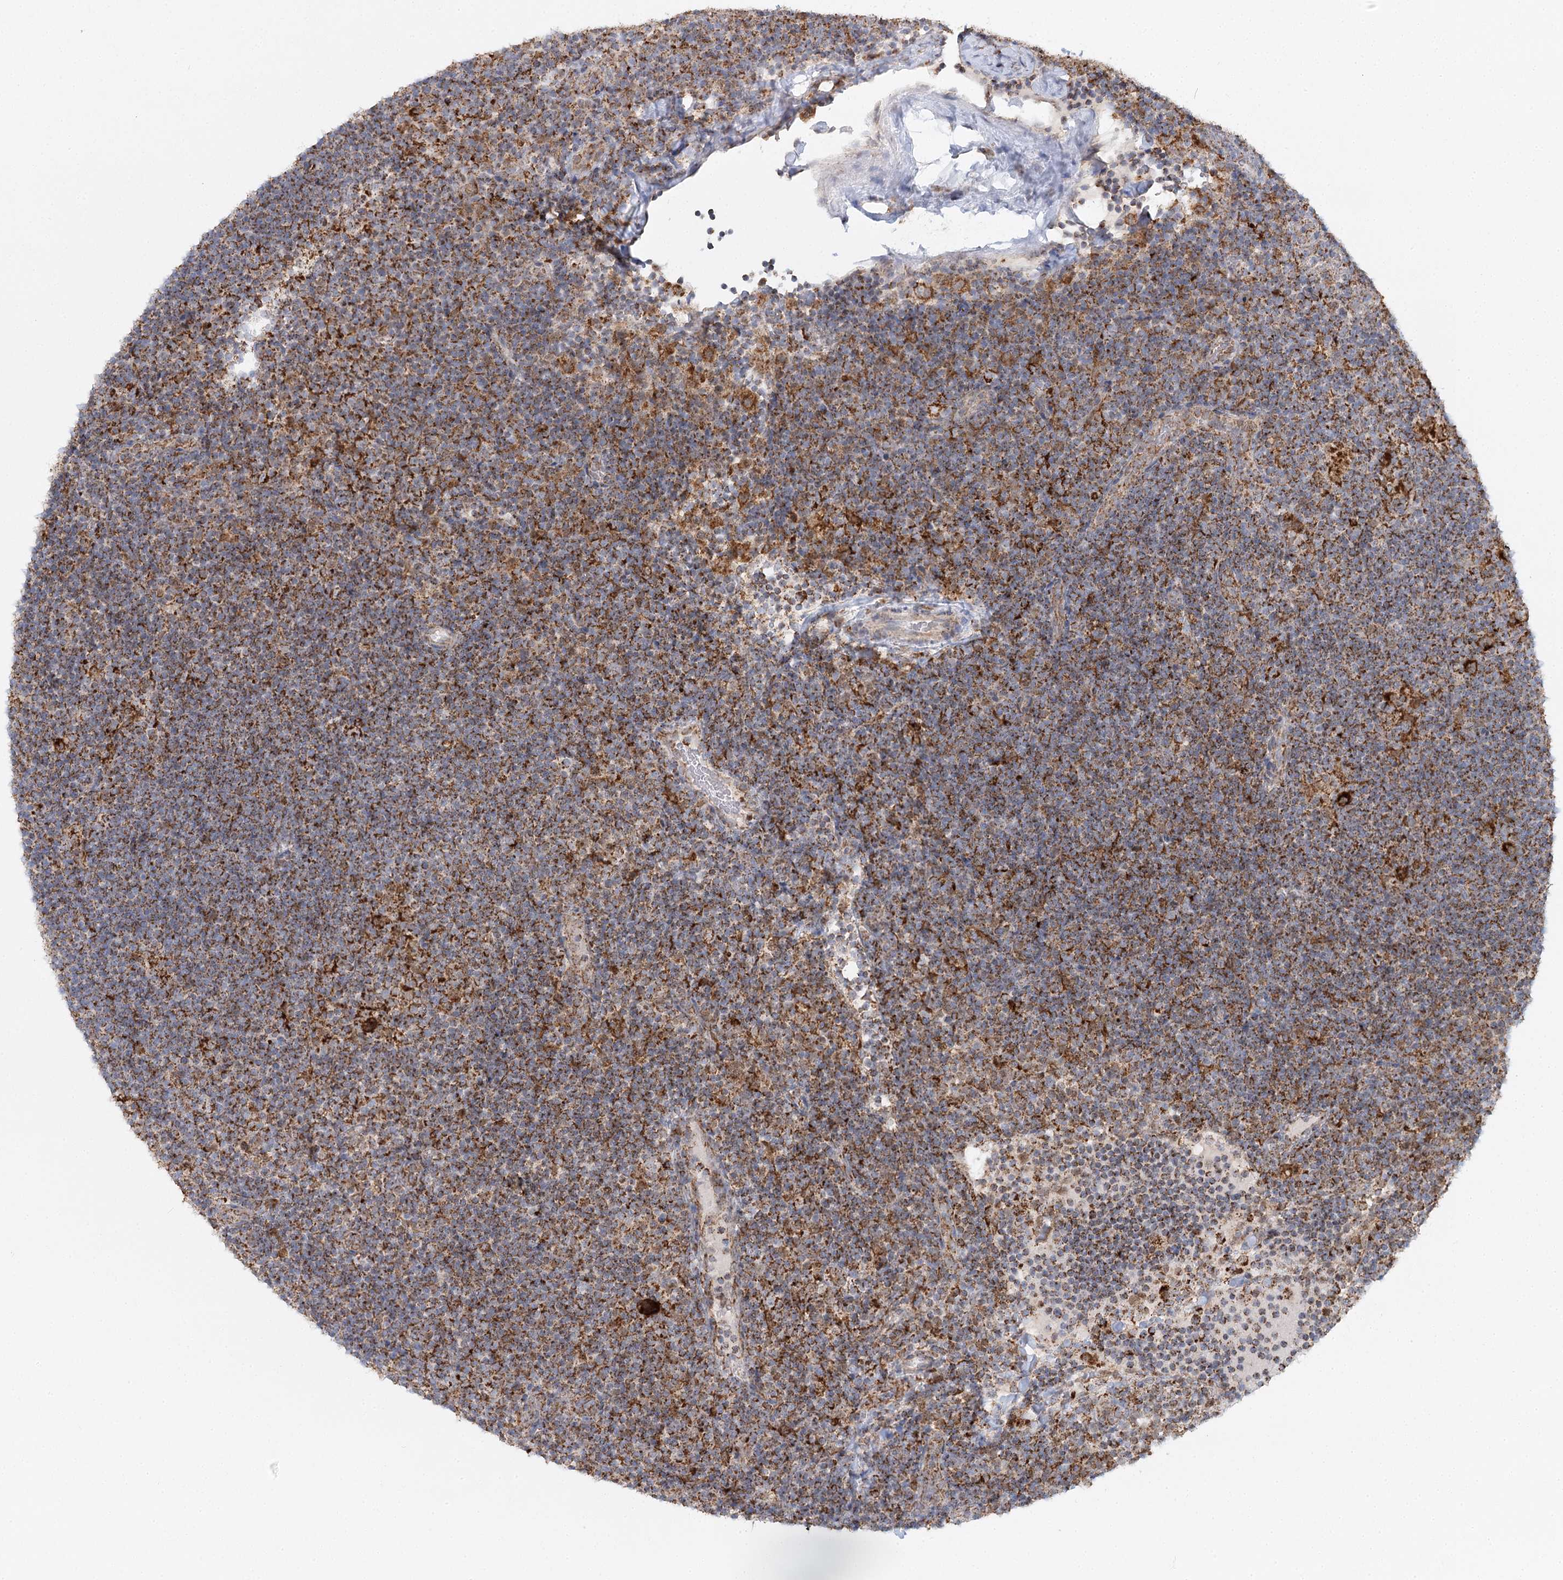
{"staining": {"intensity": "negative", "quantity": "none", "location": "none"}, "tissue": "lymphoma", "cell_type": "Tumor cells", "image_type": "cancer", "snomed": [{"axis": "morphology", "description": "Hodgkin's disease, NOS"}, {"axis": "topography", "description": "Lymph node"}], "caption": "This image is of Hodgkin's disease stained with immunohistochemistry (IHC) to label a protein in brown with the nuclei are counter-stained blue. There is no expression in tumor cells.", "gene": "TAS1R1", "patient": {"sex": "female", "age": 57}}